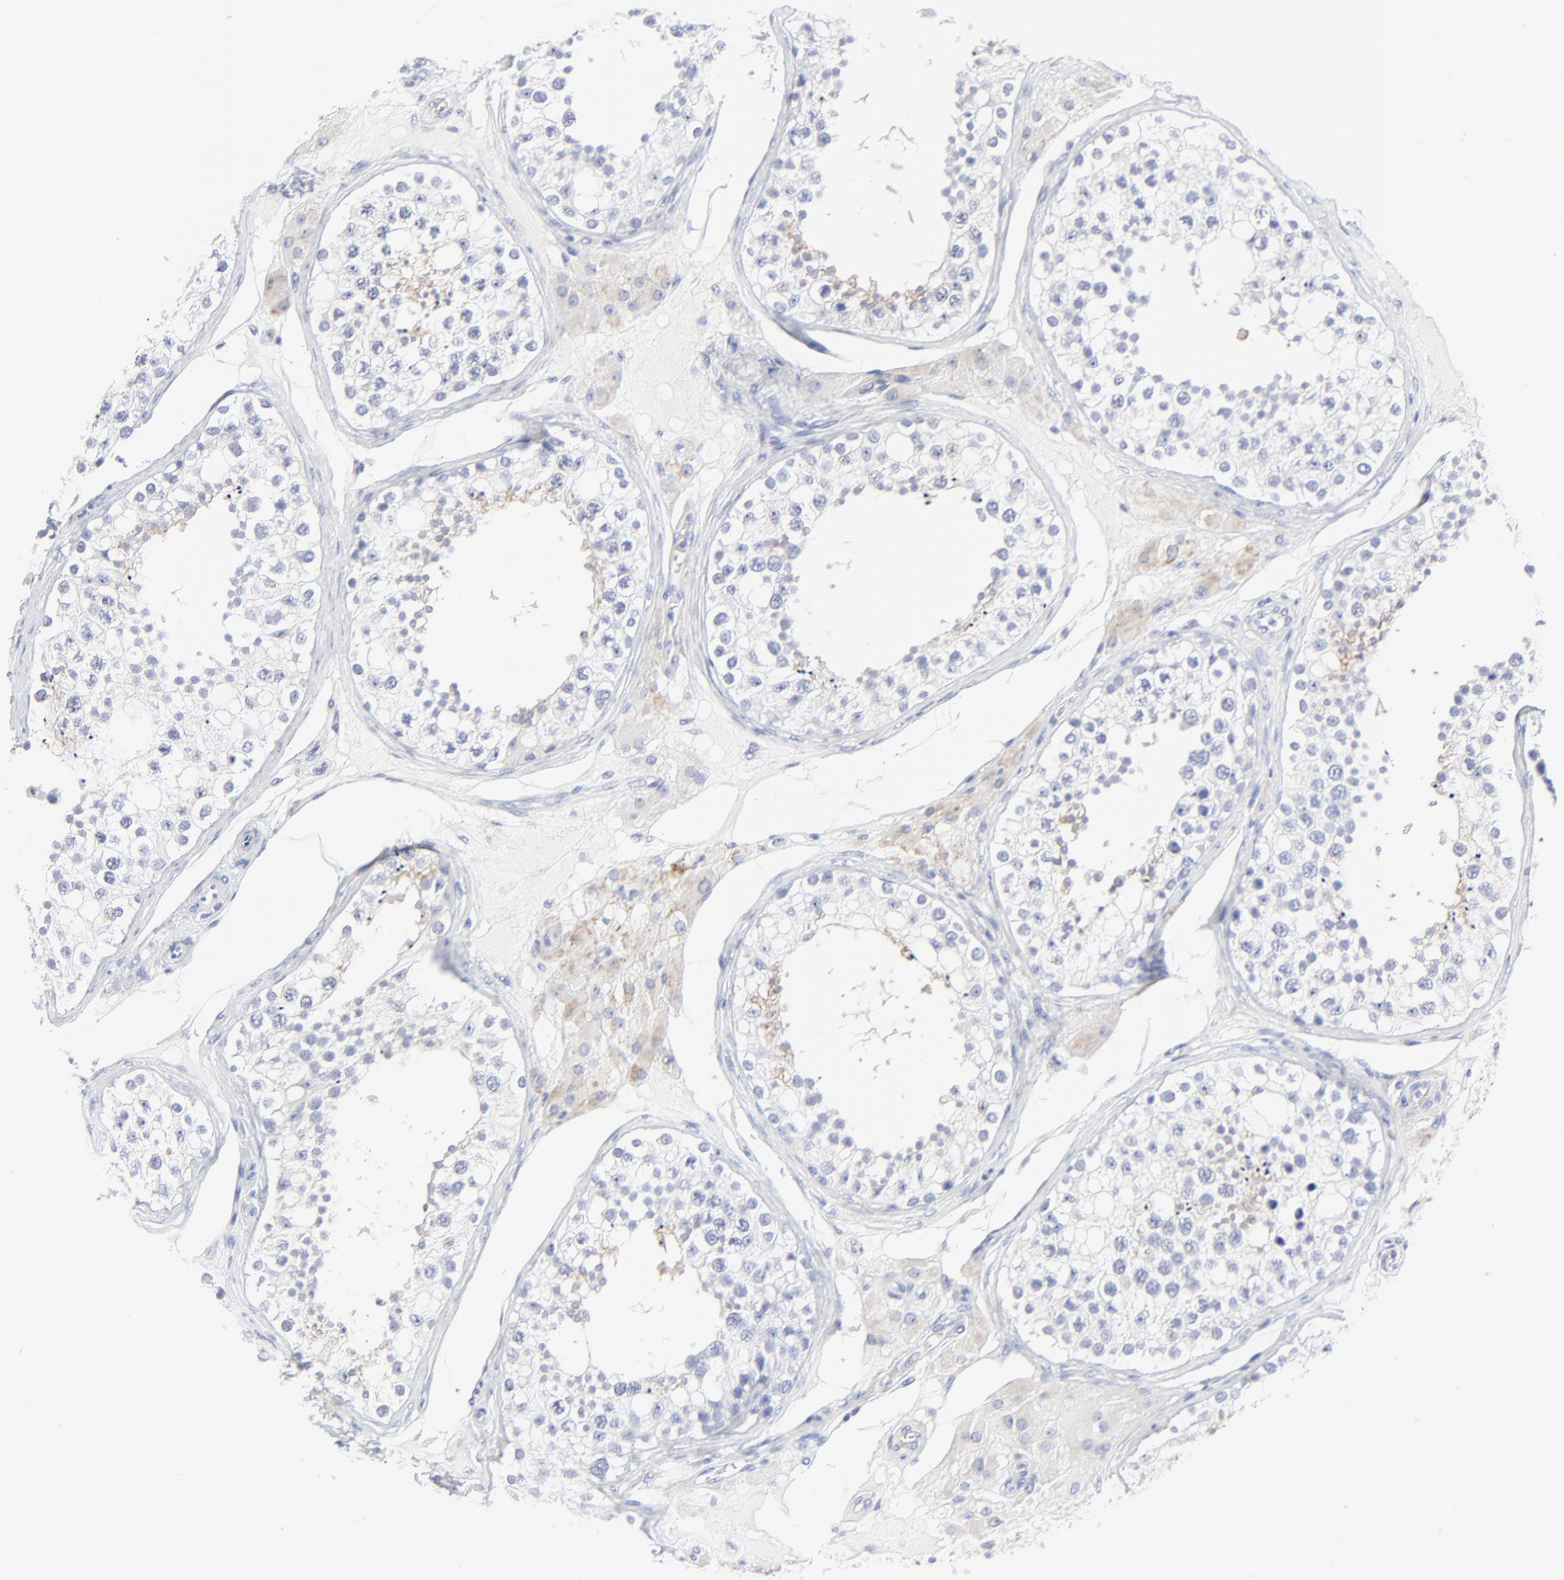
{"staining": {"intensity": "weak", "quantity": "<25%", "location": "cytoplasmic/membranous"}, "tissue": "testis", "cell_type": "Cells in seminiferous ducts", "image_type": "normal", "snomed": [{"axis": "morphology", "description": "Normal tissue, NOS"}, {"axis": "topography", "description": "Testis"}], "caption": "Immunohistochemistry (IHC) image of normal human testis stained for a protein (brown), which exhibits no staining in cells in seminiferous ducts.", "gene": "PSD3", "patient": {"sex": "male", "age": 68}}